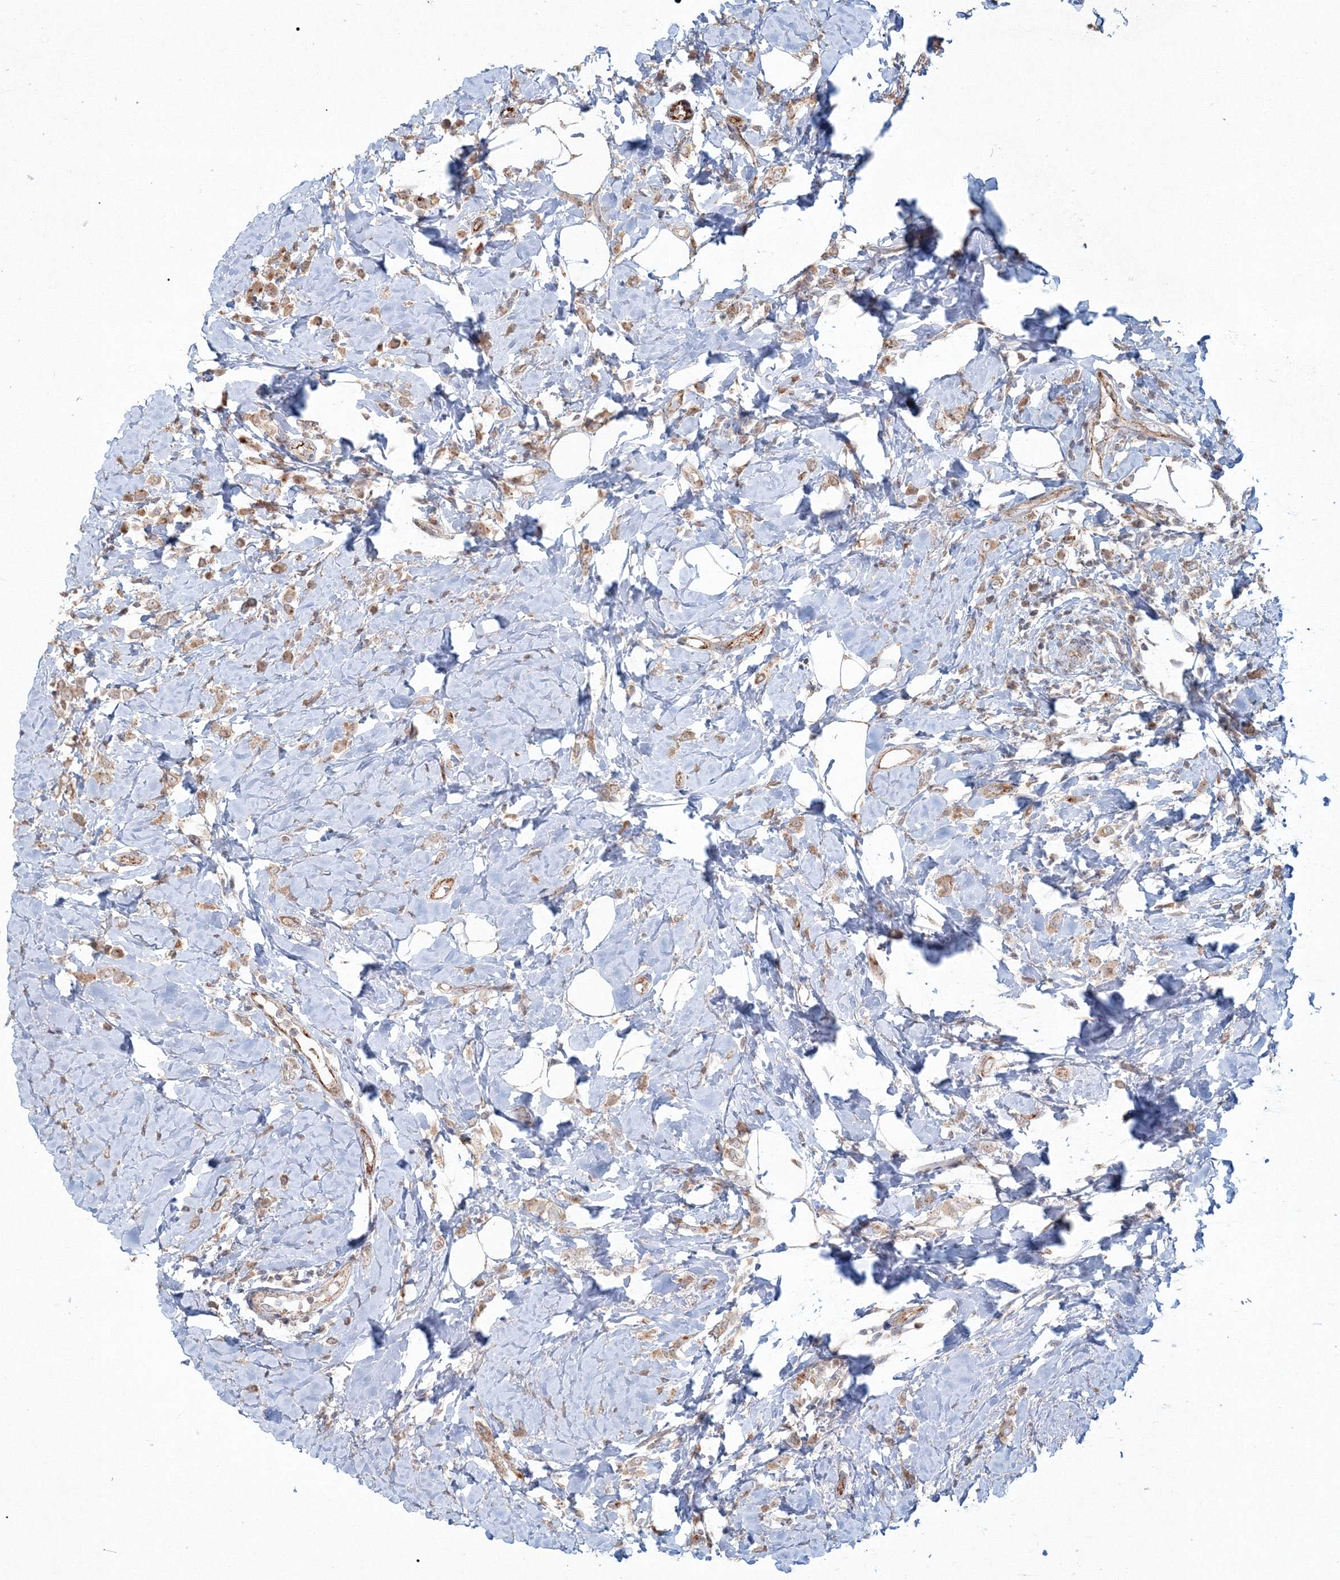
{"staining": {"intensity": "weak", "quantity": ">75%", "location": "cytoplasmic/membranous"}, "tissue": "breast cancer", "cell_type": "Tumor cells", "image_type": "cancer", "snomed": [{"axis": "morphology", "description": "Lobular carcinoma"}, {"axis": "topography", "description": "Breast"}], "caption": "DAB immunohistochemical staining of lobular carcinoma (breast) exhibits weak cytoplasmic/membranous protein staining in approximately >75% of tumor cells.", "gene": "ANAPC16", "patient": {"sex": "female", "age": 47}}